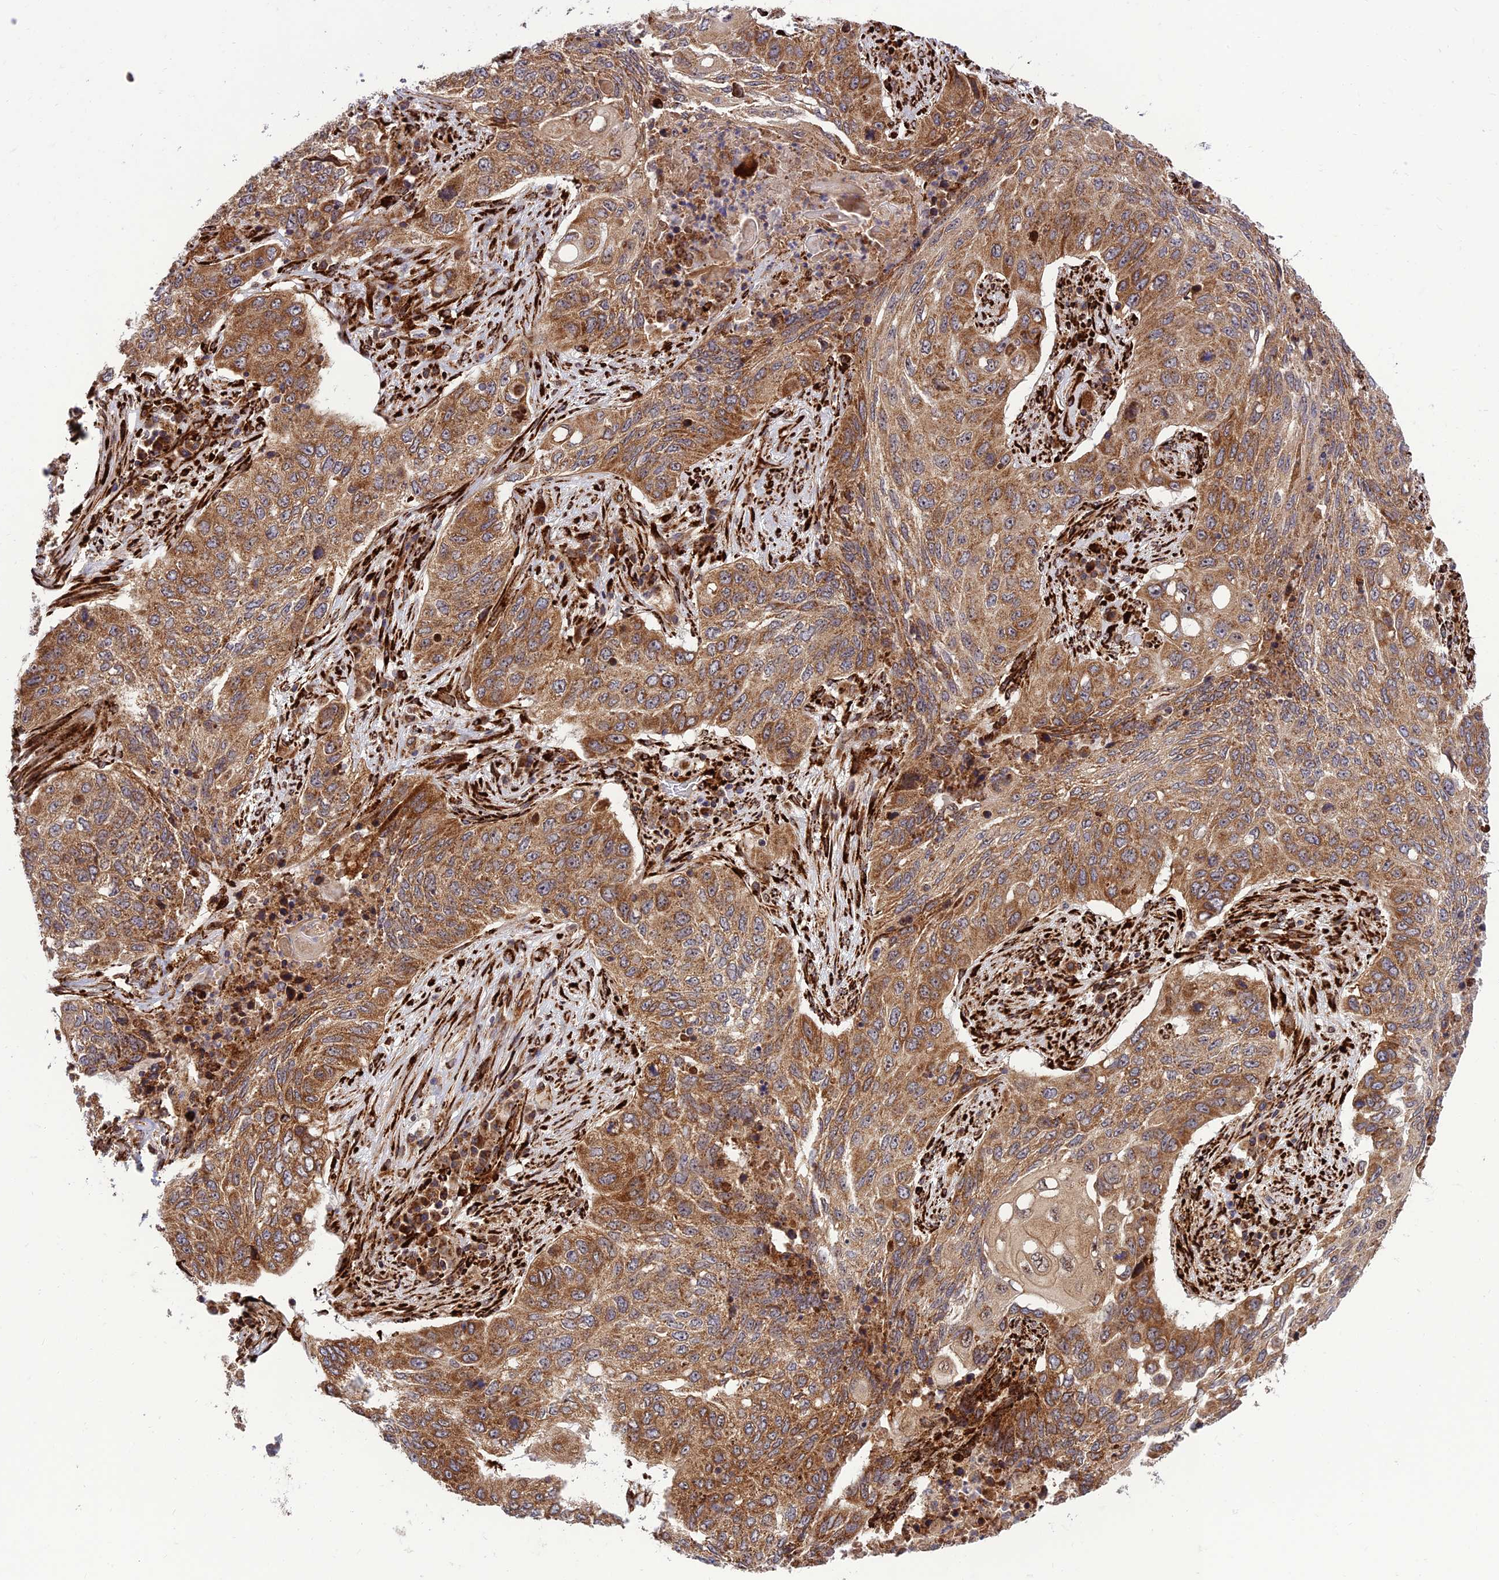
{"staining": {"intensity": "moderate", "quantity": ">75%", "location": "cytoplasmic/membranous"}, "tissue": "lung cancer", "cell_type": "Tumor cells", "image_type": "cancer", "snomed": [{"axis": "morphology", "description": "Squamous cell carcinoma, NOS"}, {"axis": "topography", "description": "Lung"}], "caption": "Lung squamous cell carcinoma tissue shows moderate cytoplasmic/membranous staining in about >75% of tumor cells, visualized by immunohistochemistry.", "gene": "CRTAP", "patient": {"sex": "female", "age": 63}}